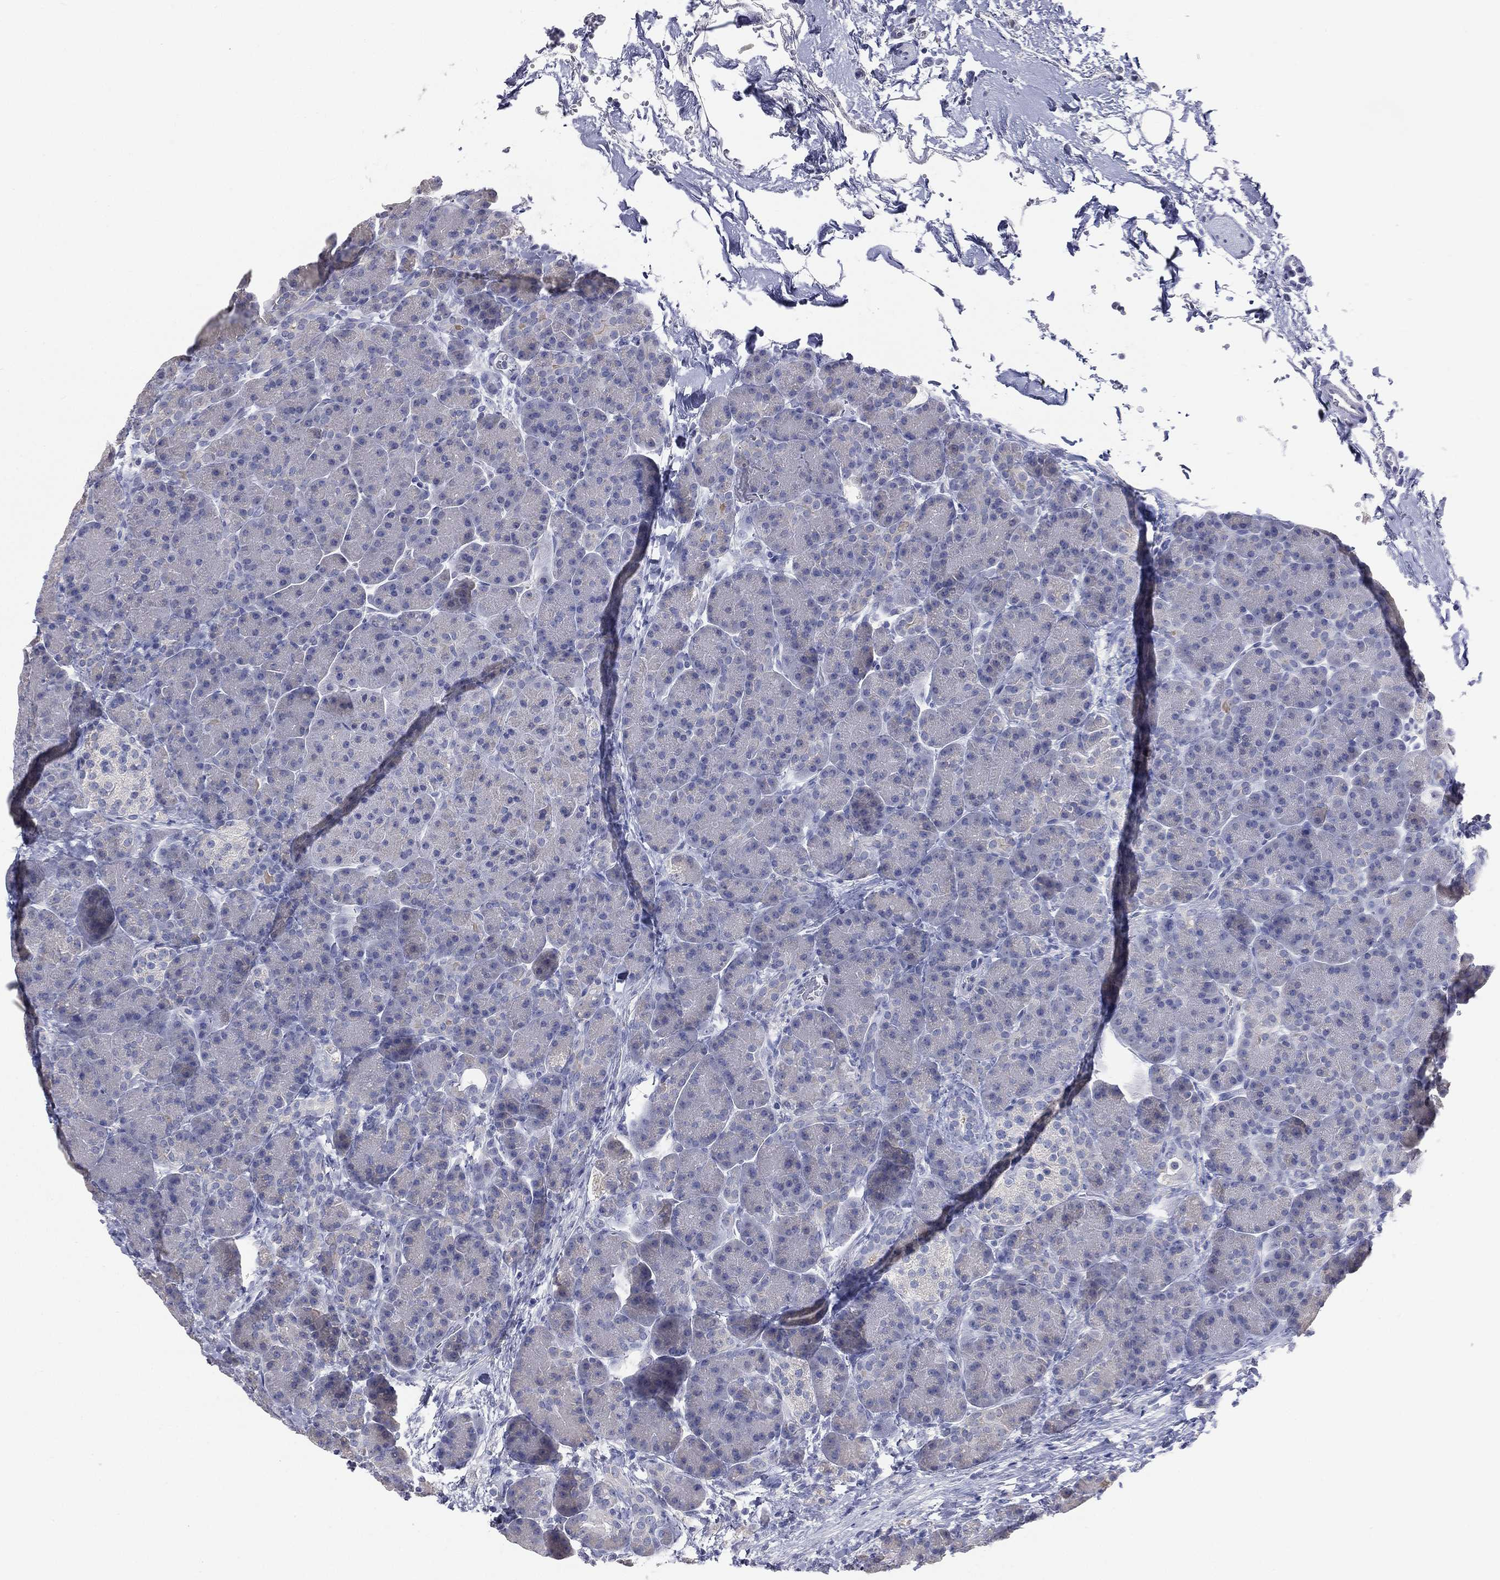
{"staining": {"intensity": "negative", "quantity": "none", "location": "none"}, "tissue": "pancreas", "cell_type": "Exocrine glandular cells", "image_type": "normal", "snomed": [{"axis": "morphology", "description": "Normal tissue, NOS"}, {"axis": "topography", "description": "Pancreas"}], "caption": "Immunohistochemistry (IHC) photomicrograph of unremarkable human pancreas stained for a protein (brown), which exhibits no expression in exocrine glandular cells. (Brightfield microscopy of DAB immunohistochemistry (IHC) at high magnification).", "gene": "STK31", "patient": {"sex": "female", "age": 63}}